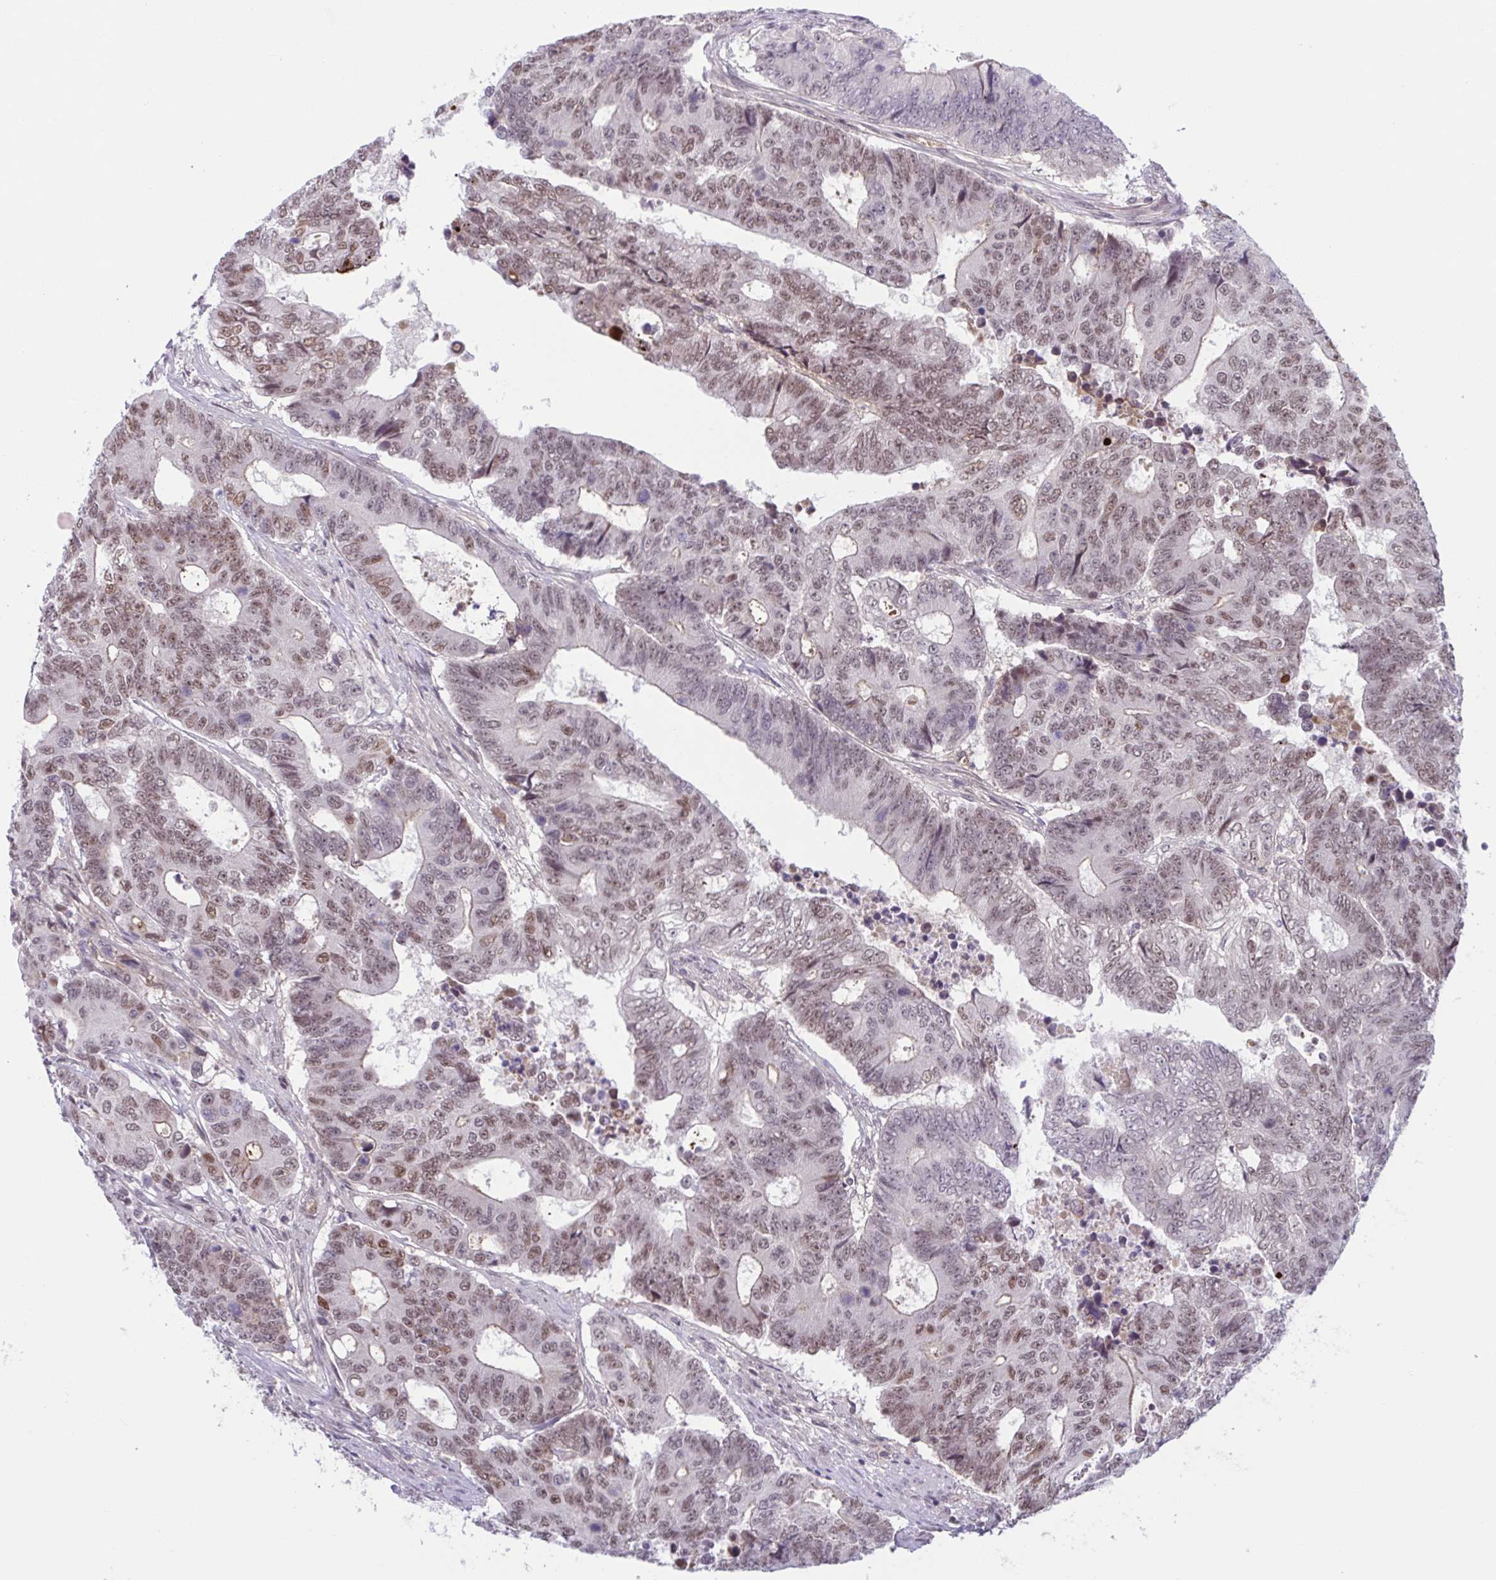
{"staining": {"intensity": "weak", "quantity": "25%-75%", "location": "cytoplasmic/membranous,nuclear"}, "tissue": "colorectal cancer", "cell_type": "Tumor cells", "image_type": "cancer", "snomed": [{"axis": "morphology", "description": "Adenocarcinoma, NOS"}, {"axis": "topography", "description": "Colon"}], "caption": "IHC staining of adenocarcinoma (colorectal), which reveals low levels of weak cytoplasmic/membranous and nuclear positivity in approximately 25%-75% of tumor cells indicating weak cytoplasmic/membranous and nuclear protein positivity. The staining was performed using DAB (3,3'-diaminobenzidine) (brown) for protein detection and nuclei were counterstained in hematoxylin (blue).", "gene": "TTC7B", "patient": {"sex": "female", "age": 48}}